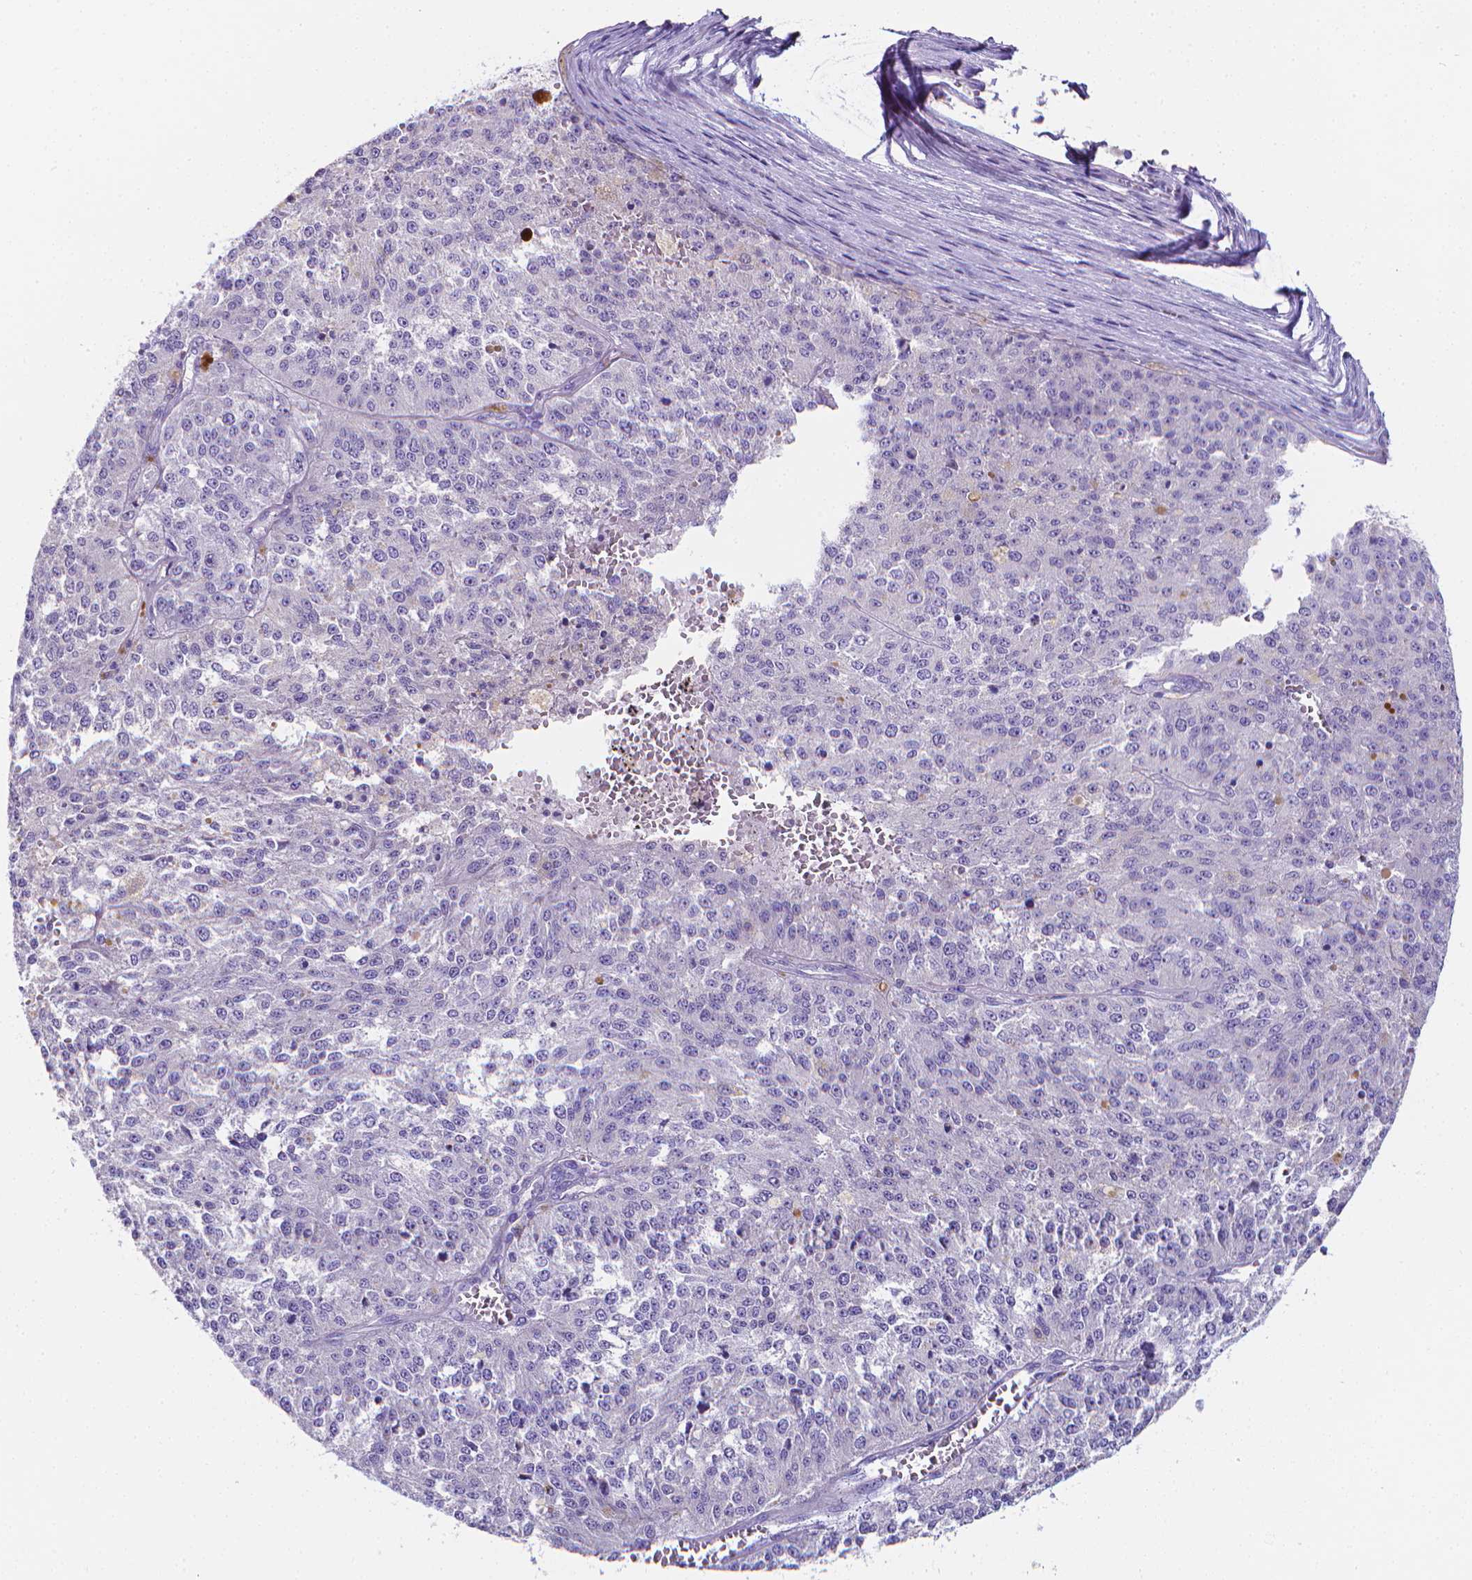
{"staining": {"intensity": "negative", "quantity": "none", "location": "none"}, "tissue": "melanoma", "cell_type": "Tumor cells", "image_type": "cancer", "snomed": [{"axis": "morphology", "description": "Malignant melanoma, Metastatic site"}, {"axis": "topography", "description": "Lymph node"}], "caption": "Immunohistochemical staining of human malignant melanoma (metastatic site) displays no significant expression in tumor cells.", "gene": "LRRC73", "patient": {"sex": "female", "age": 64}}